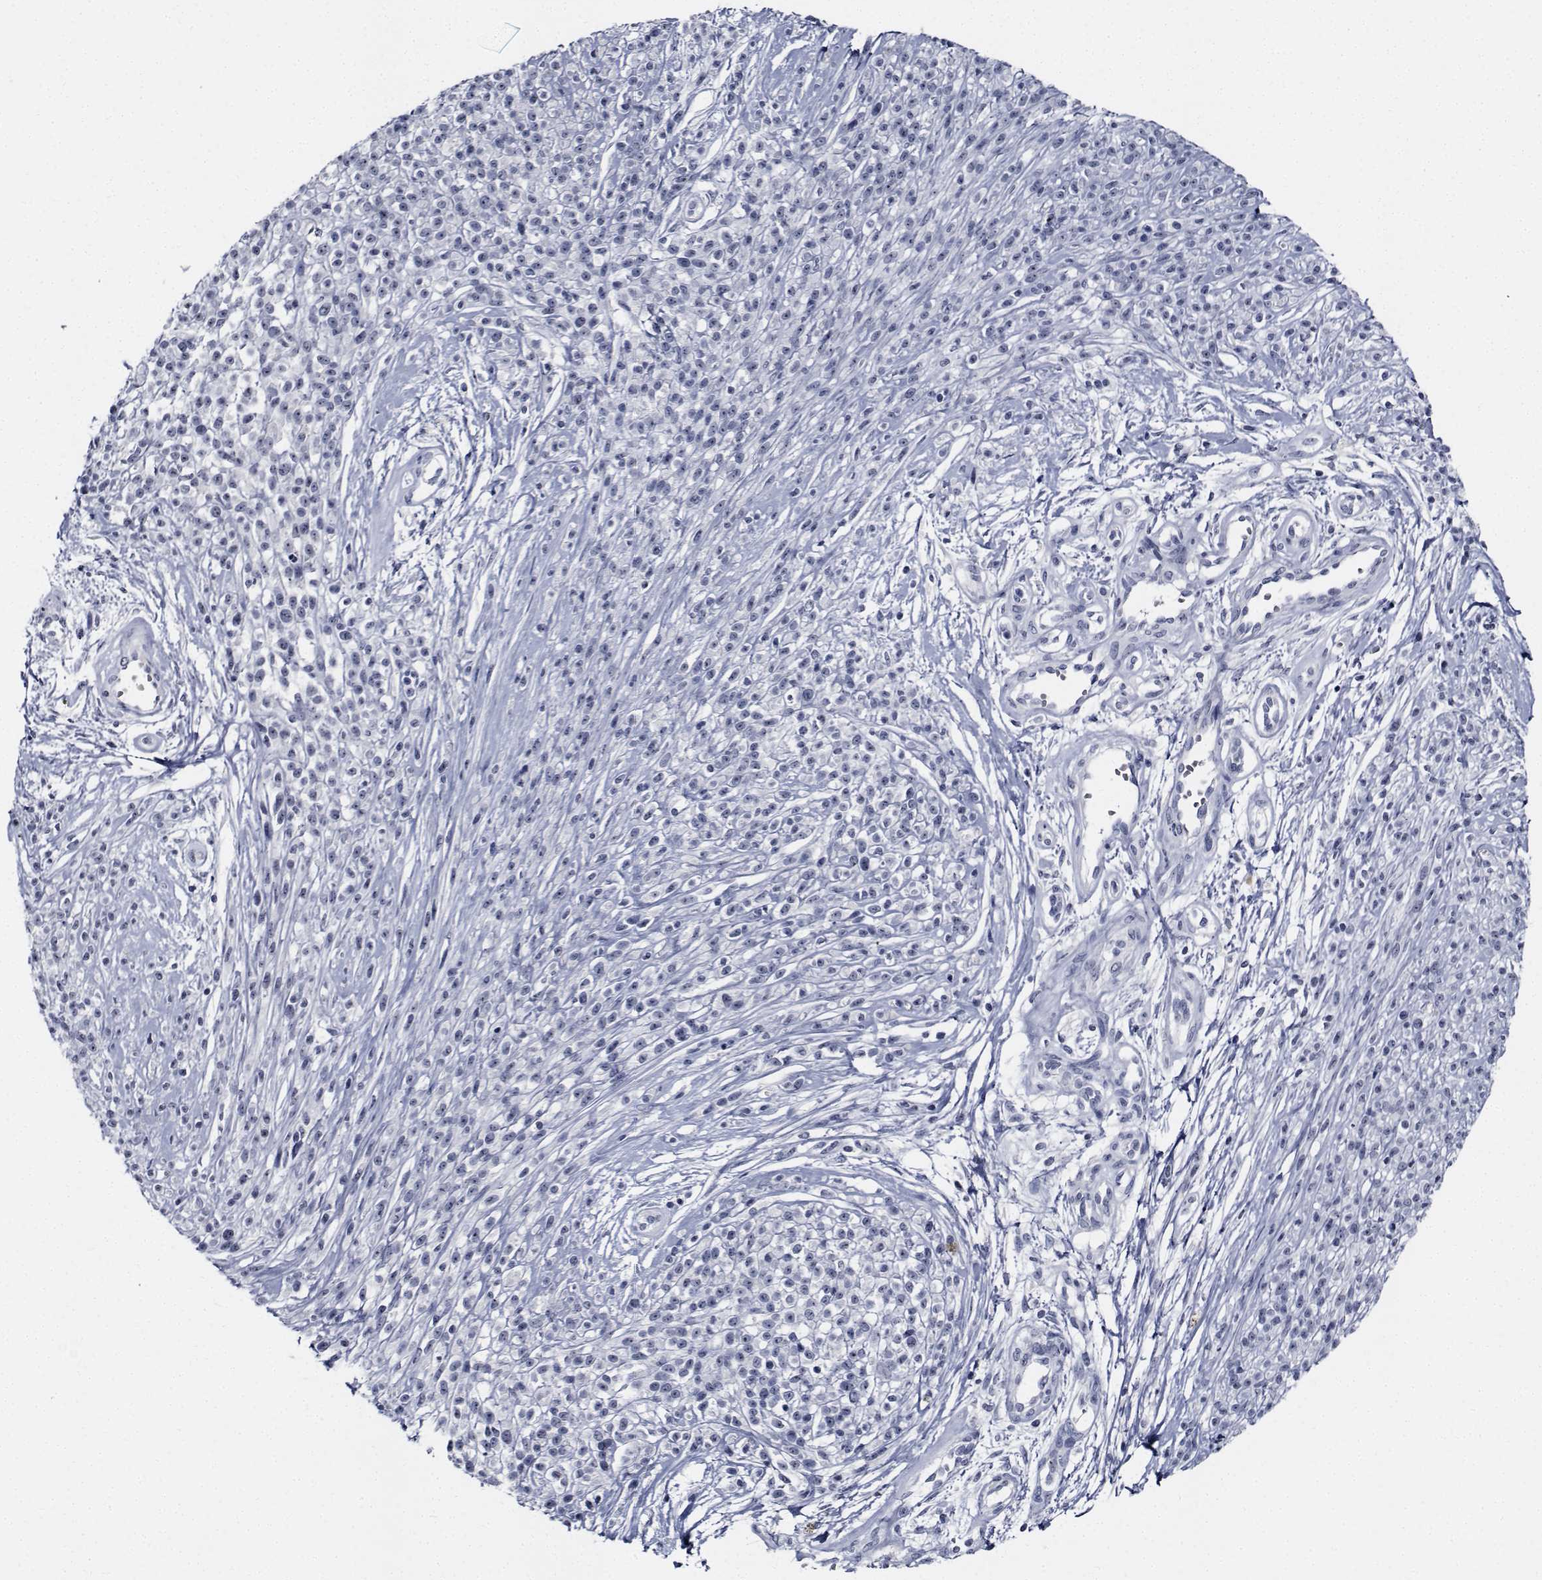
{"staining": {"intensity": "negative", "quantity": "none", "location": "none"}, "tissue": "melanoma", "cell_type": "Tumor cells", "image_type": "cancer", "snomed": [{"axis": "morphology", "description": "Malignant melanoma, NOS"}, {"axis": "topography", "description": "Skin"}, {"axis": "topography", "description": "Skin of trunk"}], "caption": "Melanoma was stained to show a protein in brown. There is no significant staining in tumor cells.", "gene": "NVL", "patient": {"sex": "male", "age": 74}}